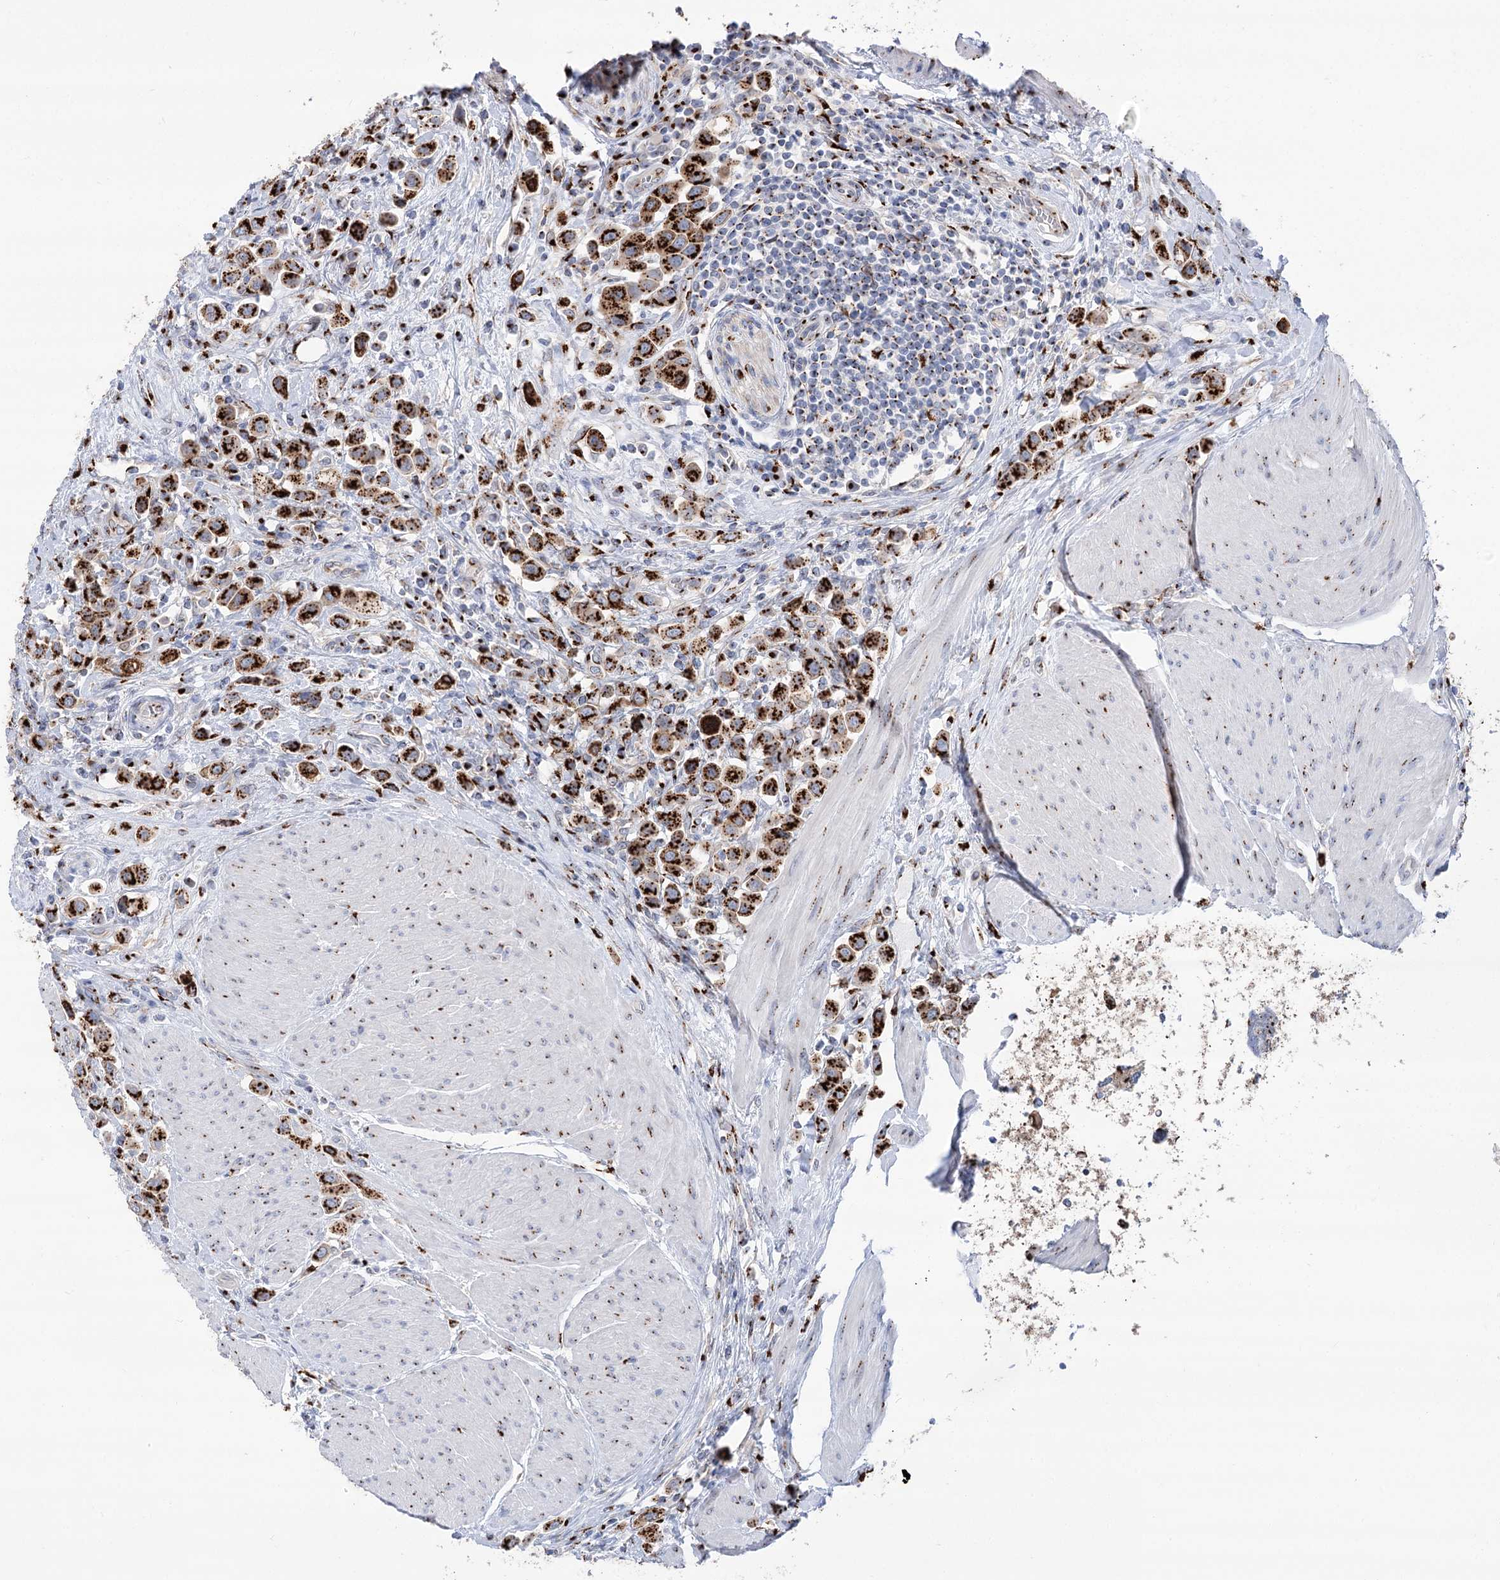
{"staining": {"intensity": "strong", "quantity": ">75%", "location": "cytoplasmic/membranous"}, "tissue": "urothelial cancer", "cell_type": "Tumor cells", "image_type": "cancer", "snomed": [{"axis": "morphology", "description": "Urothelial carcinoma, High grade"}, {"axis": "topography", "description": "Urinary bladder"}], "caption": "This photomicrograph demonstrates immunohistochemistry staining of high-grade urothelial carcinoma, with high strong cytoplasmic/membranous staining in approximately >75% of tumor cells.", "gene": "TMEM165", "patient": {"sex": "male", "age": 50}}